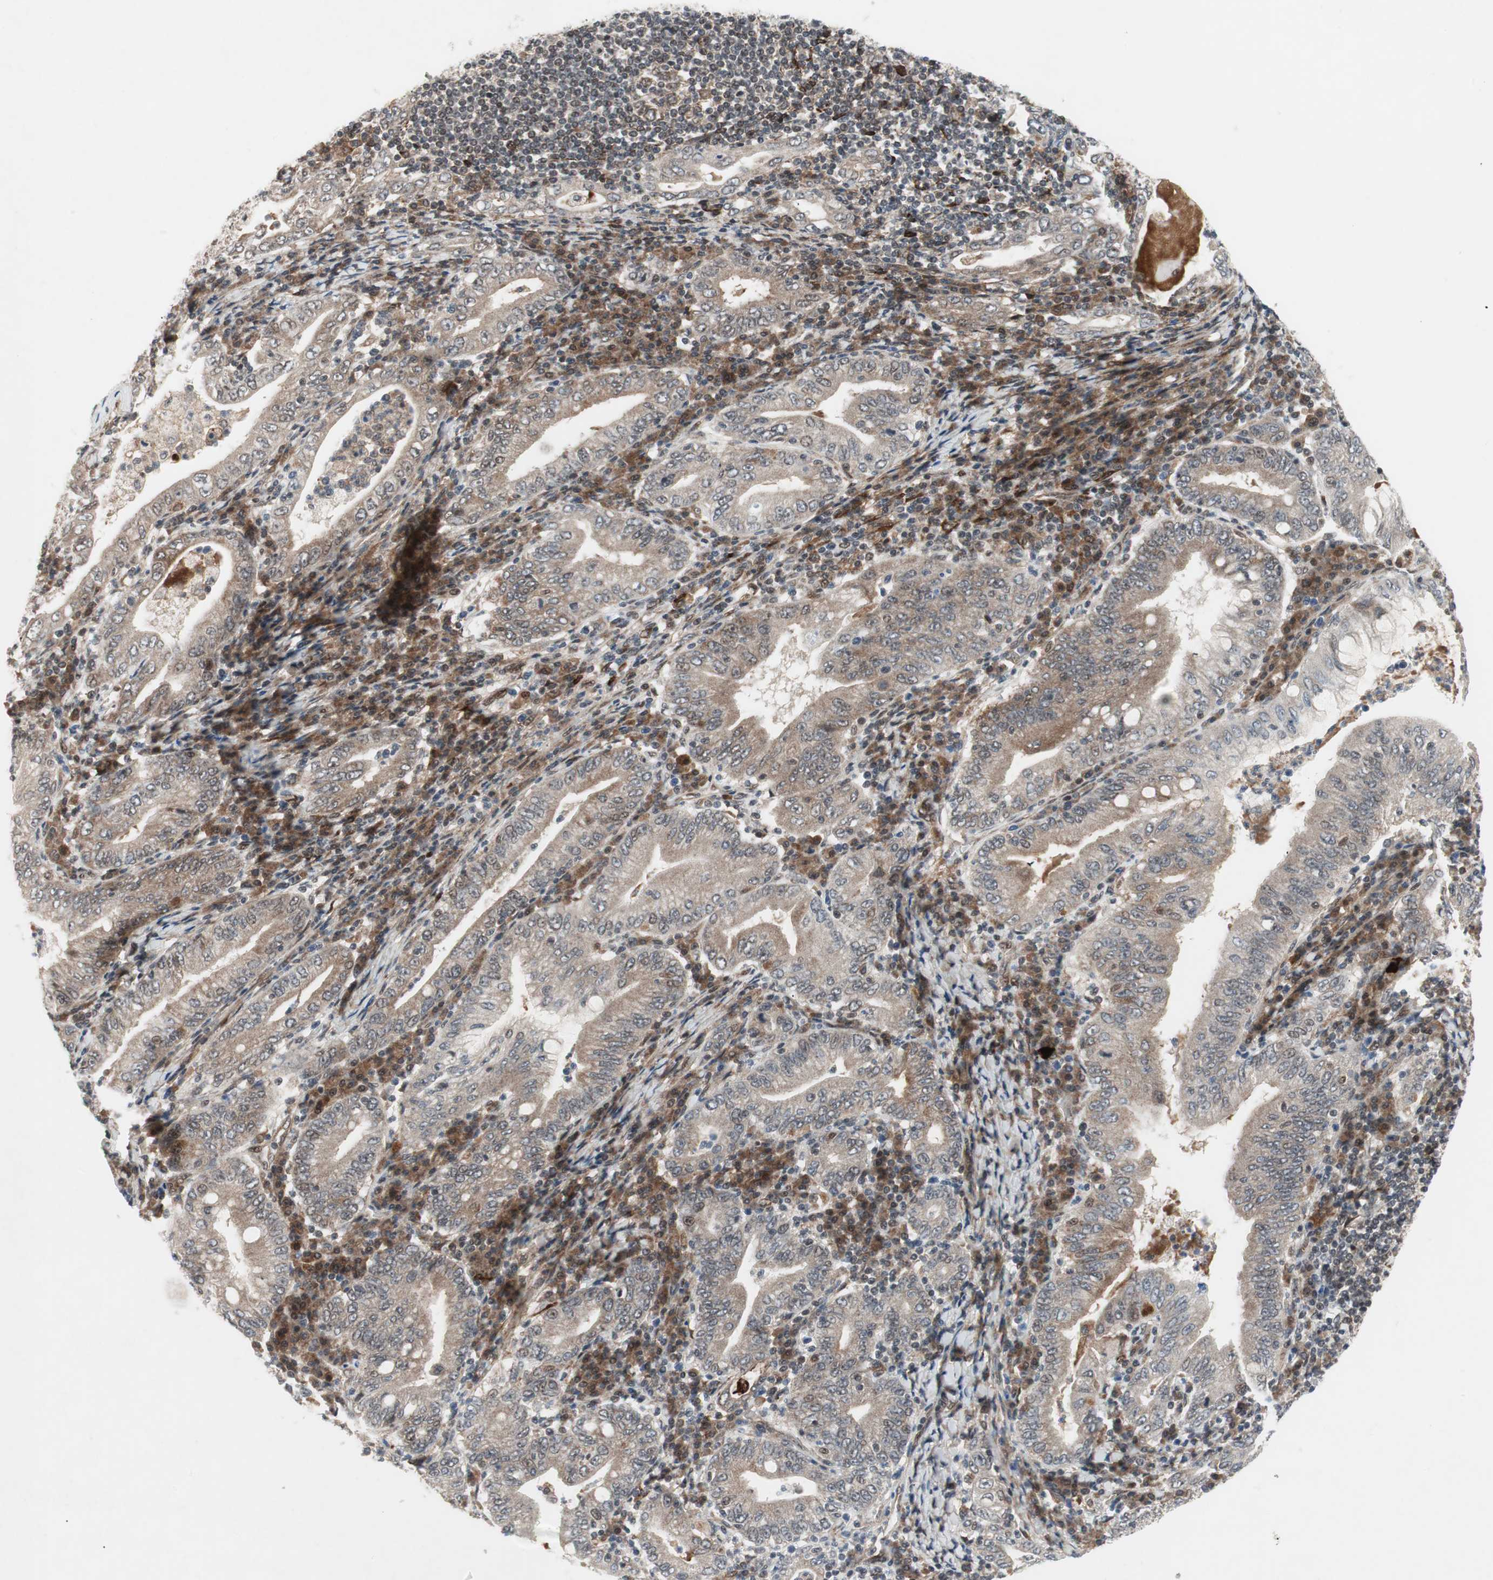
{"staining": {"intensity": "weak", "quantity": ">75%", "location": "cytoplasmic/membranous"}, "tissue": "stomach cancer", "cell_type": "Tumor cells", "image_type": "cancer", "snomed": [{"axis": "morphology", "description": "Normal tissue, NOS"}, {"axis": "morphology", "description": "Adenocarcinoma, NOS"}, {"axis": "topography", "description": "Esophagus"}, {"axis": "topography", "description": "Stomach, upper"}, {"axis": "topography", "description": "Peripheral nerve tissue"}], "caption": "Human stomach adenocarcinoma stained for a protein (brown) displays weak cytoplasmic/membranous positive expression in approximately >75% of tumor cells.", "gene": "TCF12", "patient": {"sex": "male", "age": 62}}